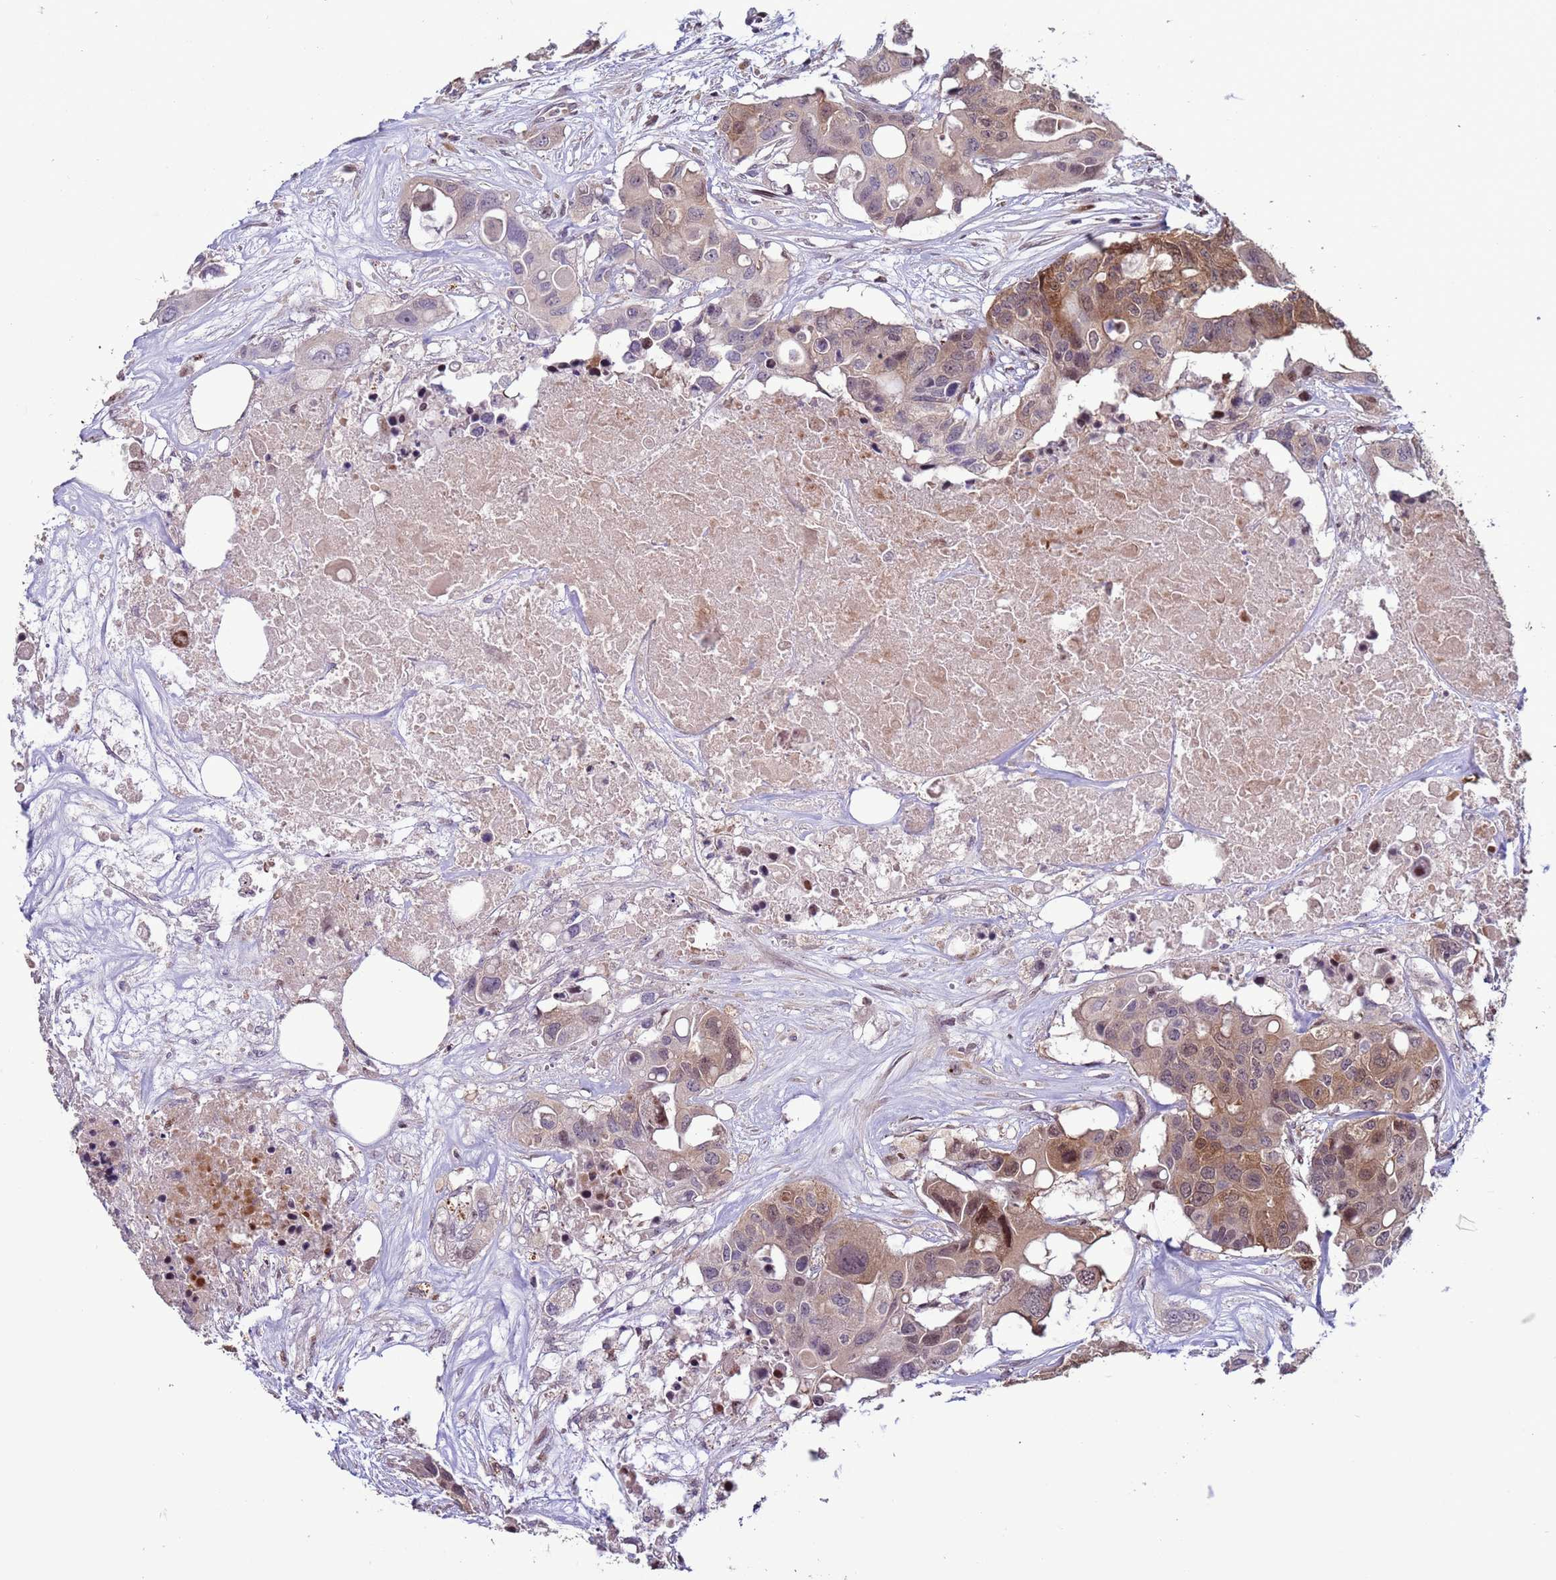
{"staining": {"intensity": "moderate", "quantity": "25%-75%", "location": "cytoplasmic/membranous"}, "tissue": "colorectal cancer", "cell_type": "Tumor cells", "image_type": "cancer", "snomed": [{"axis": "morphology", "description": "Adenocarcinoma, NOS"}, {"axis": "topography", "description": "Colon"}], "caption": "A brown stain shows moderate cytoplasmic/membranous staining of a protein in human colorectal adenocarcinoma tumor cells.", "gene": "HGH1", "patient": {"sex": "male", "age": 77}}